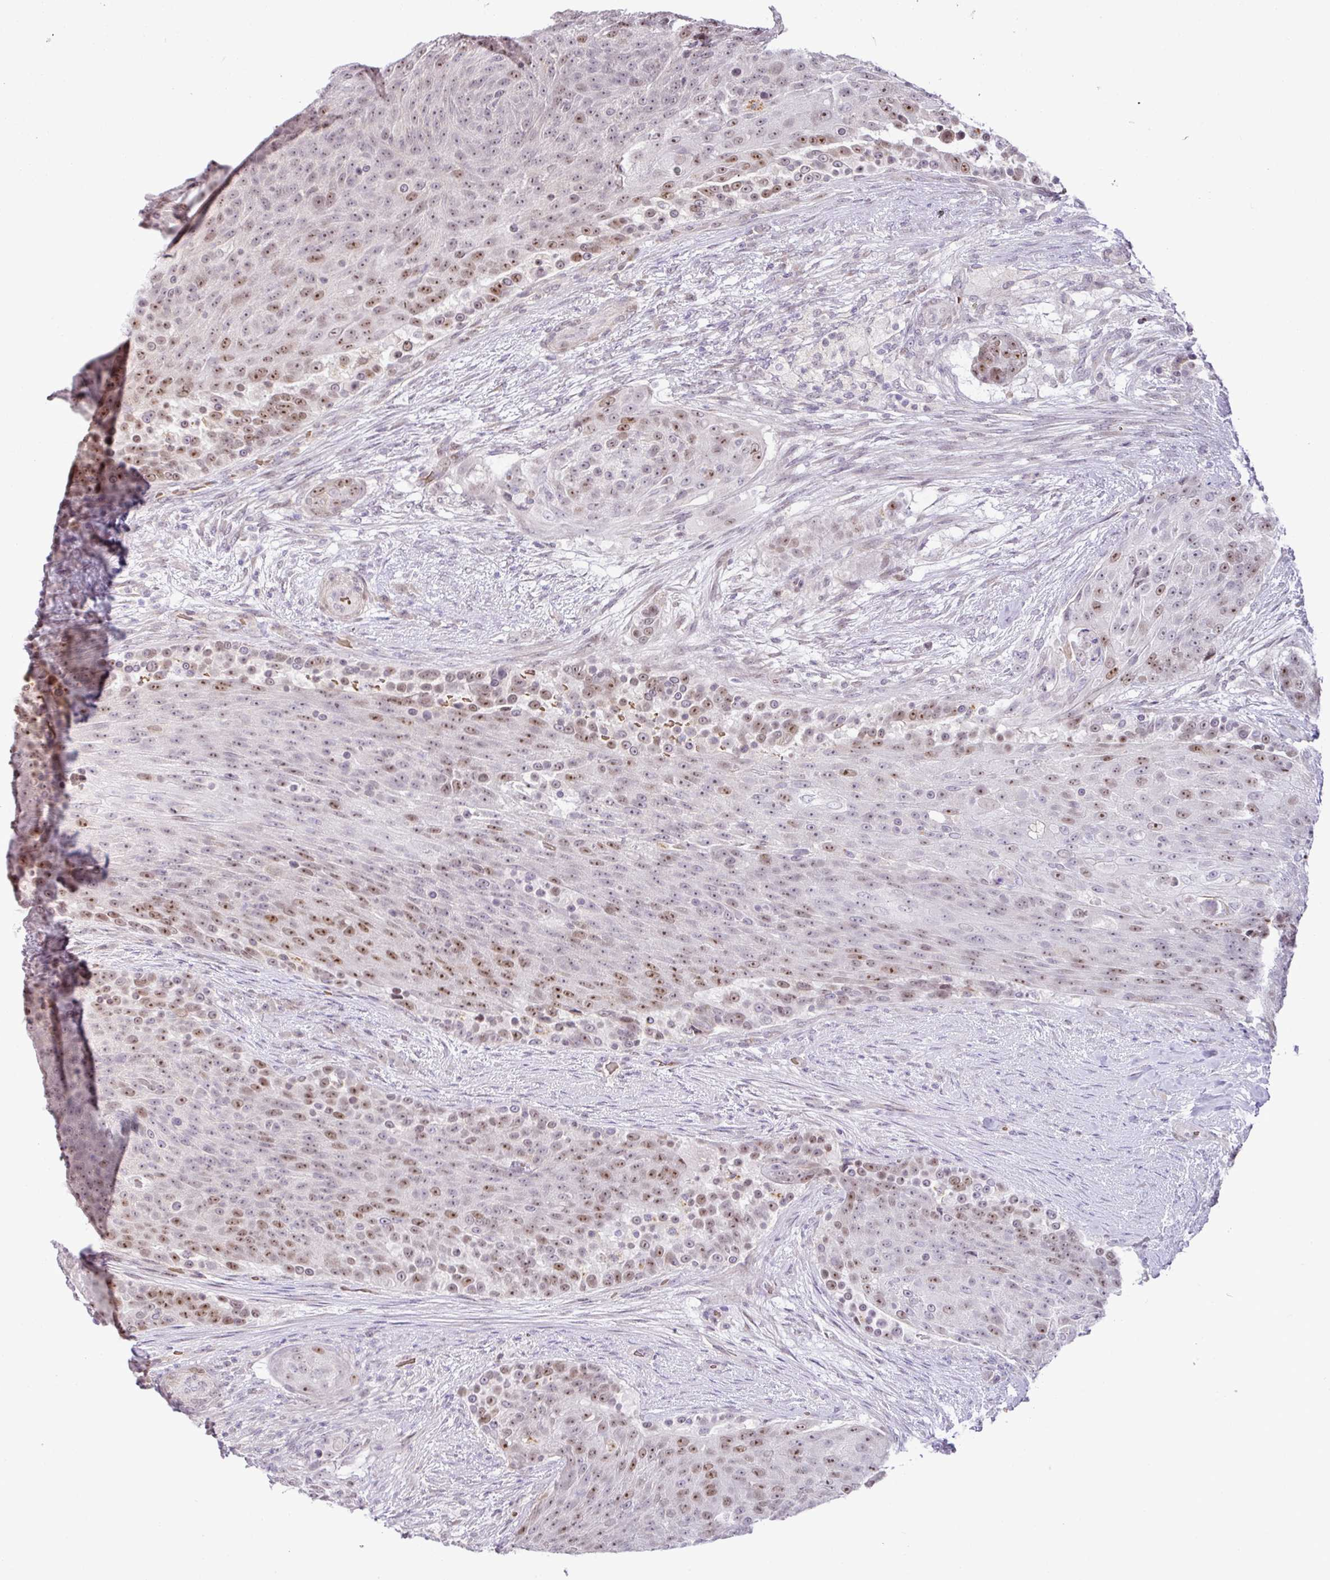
{"staining": {"intensity": "moderate", "quantity": "25%-75%", "location": "nuclear"}, "tissue": "urothelial cancer", "cell_type": "Tumor cells", "image_type": "cancer", "snomed": [{"axis": "morphology", "description": "Urothelial carcinoma, High grade"}, {"axis": "topography", "description": "Urinary bladder"}], "caption": "Immunohistochemical staining of human high-grade urothelial carcinoma shows medium levels of moderate nuclear staining in approximately 25%-75% of tumor cells. Immunohistochemistry (ihc) stains the protein in brown and the nuclei are stained blue.", "gene": "PARP2", "patient": {"sex": "female", "age": 63}}